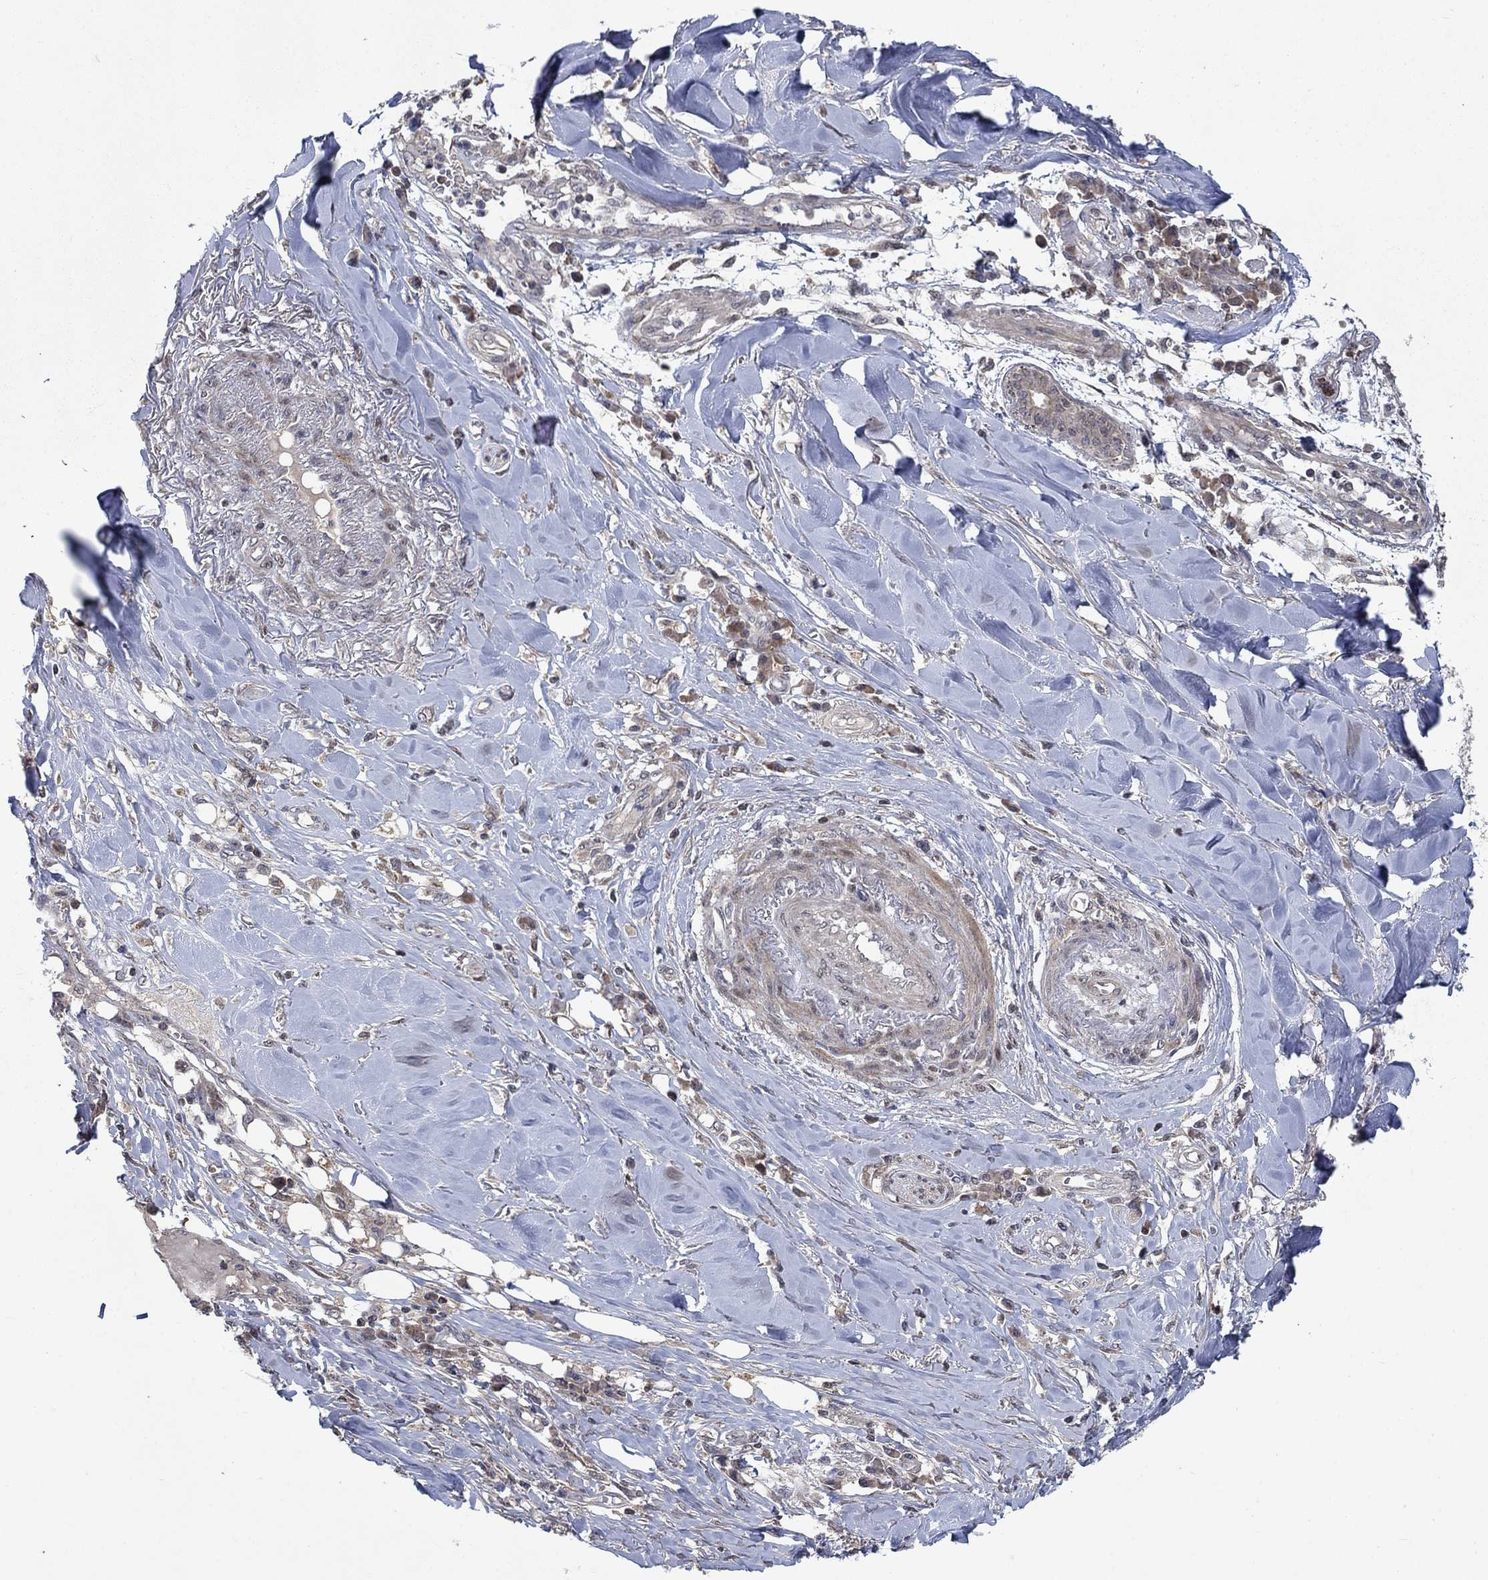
{"staining": {"intensity": "negative", "quantity": "none", "location": "none"}, "tissue": "skin cancer", "cell_type": "Tumor cells", "image_type": "cancer", "snomed": [{"axis": "morphology", "description": "Squamous cell carcinoma, NOS"}, {"axis": "topography", "description": "Skin"}], "caption": "Tumor cells are negative for brown protein staining in skin squamous cell carcinoma. Nuclei are stained in blue.", "gene": "IAH1", "patient": {"sex": "male", "age": 82}}